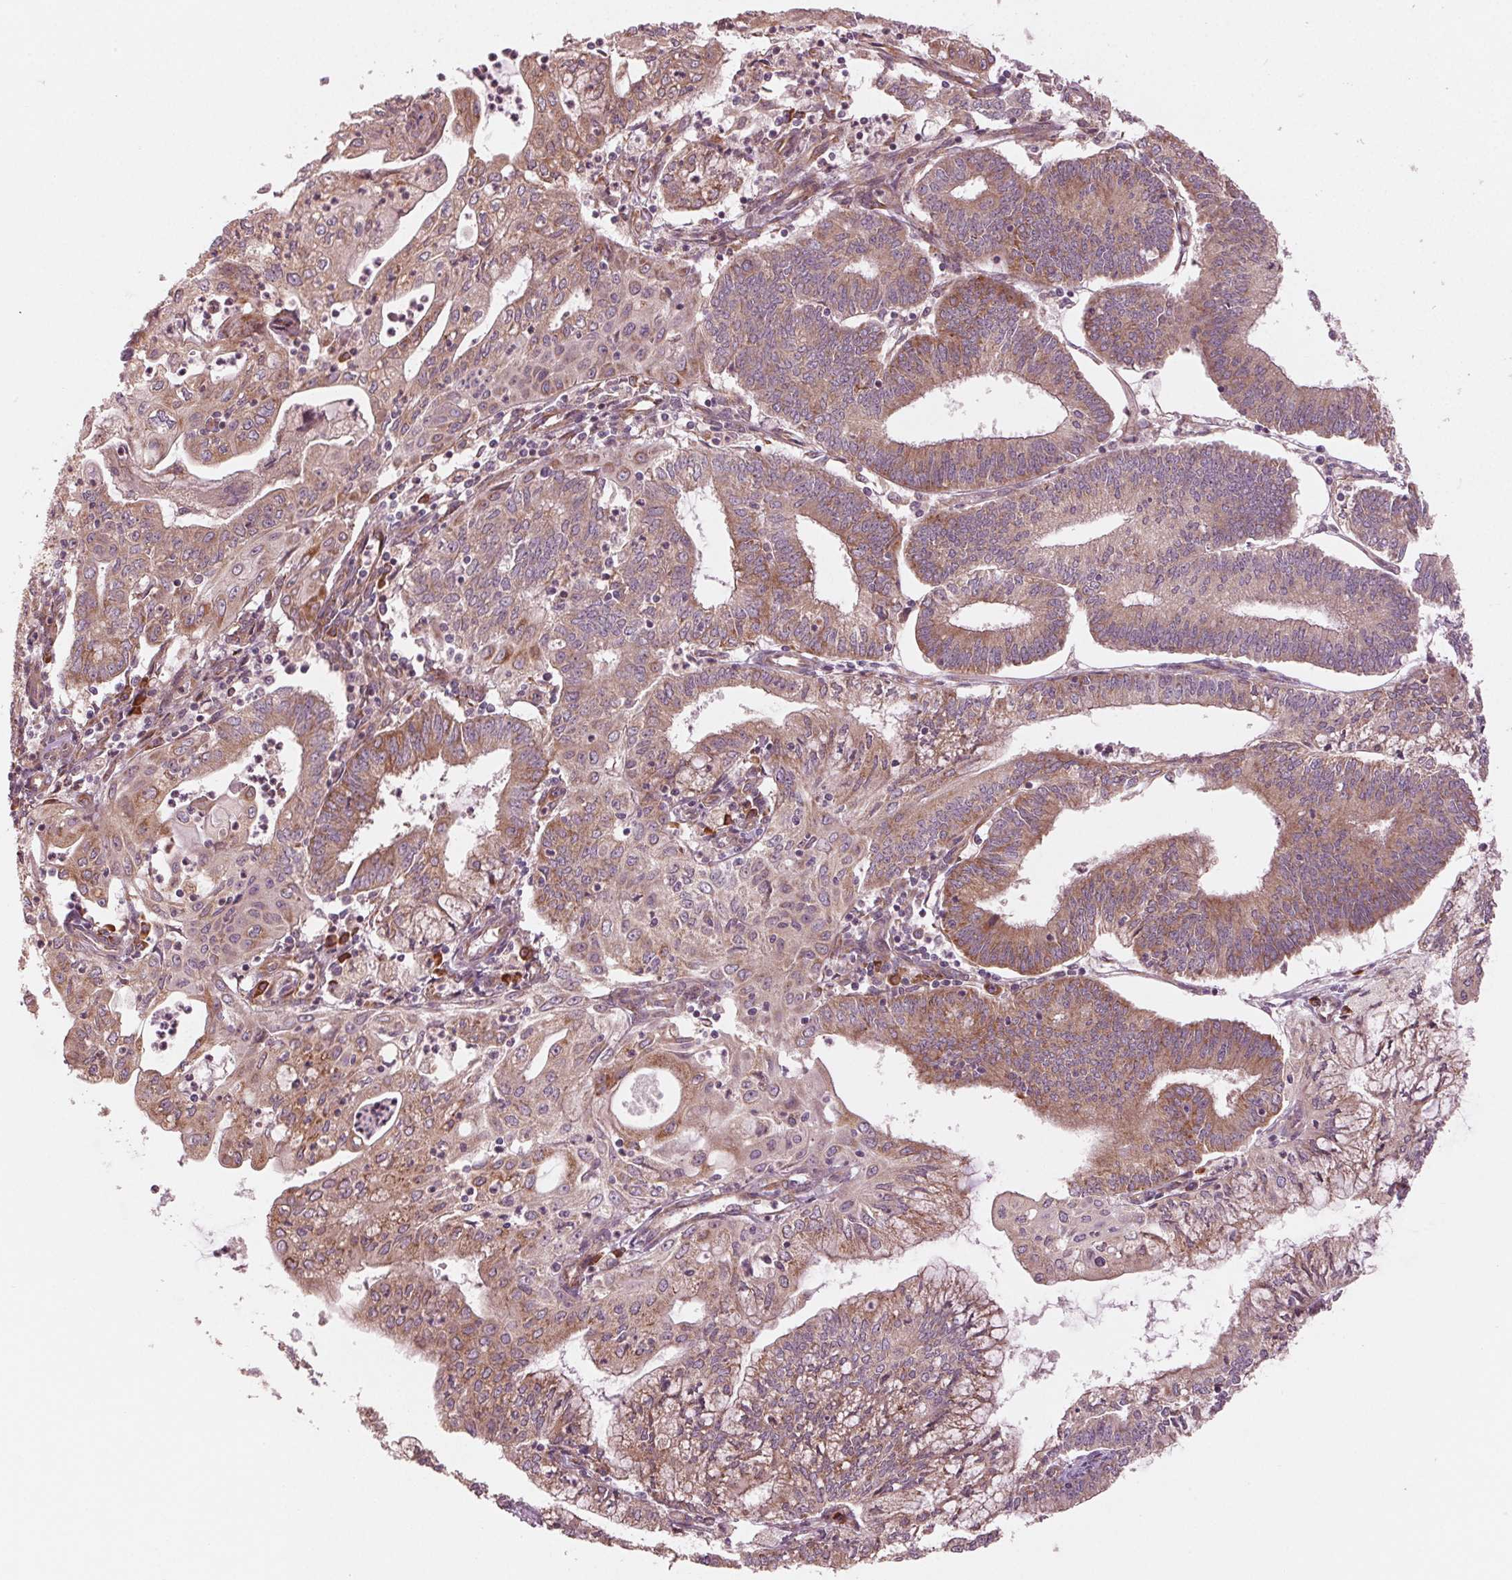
{"staining": {"intensity": "moderate", "quantity": ">75%", "location": "cytoplasmic/membranous"}, "tissue": "endometrial cancer", "cell_type": "Tumor cells", "image_type": "cancer", "snomed": [{"axis": "morphology", "description": "Adenocarcinoma, NOS"}, {"axis": "topography", "description": "Endometrium"}], "caption": "A medium amount of moderate cytoplasmic/membranous staining is present in about >75% of tumor cells in endometrial adenocarcinoma tissue.", "gene": "CMIP", "patient": {"sex": "female", "age": 61}}